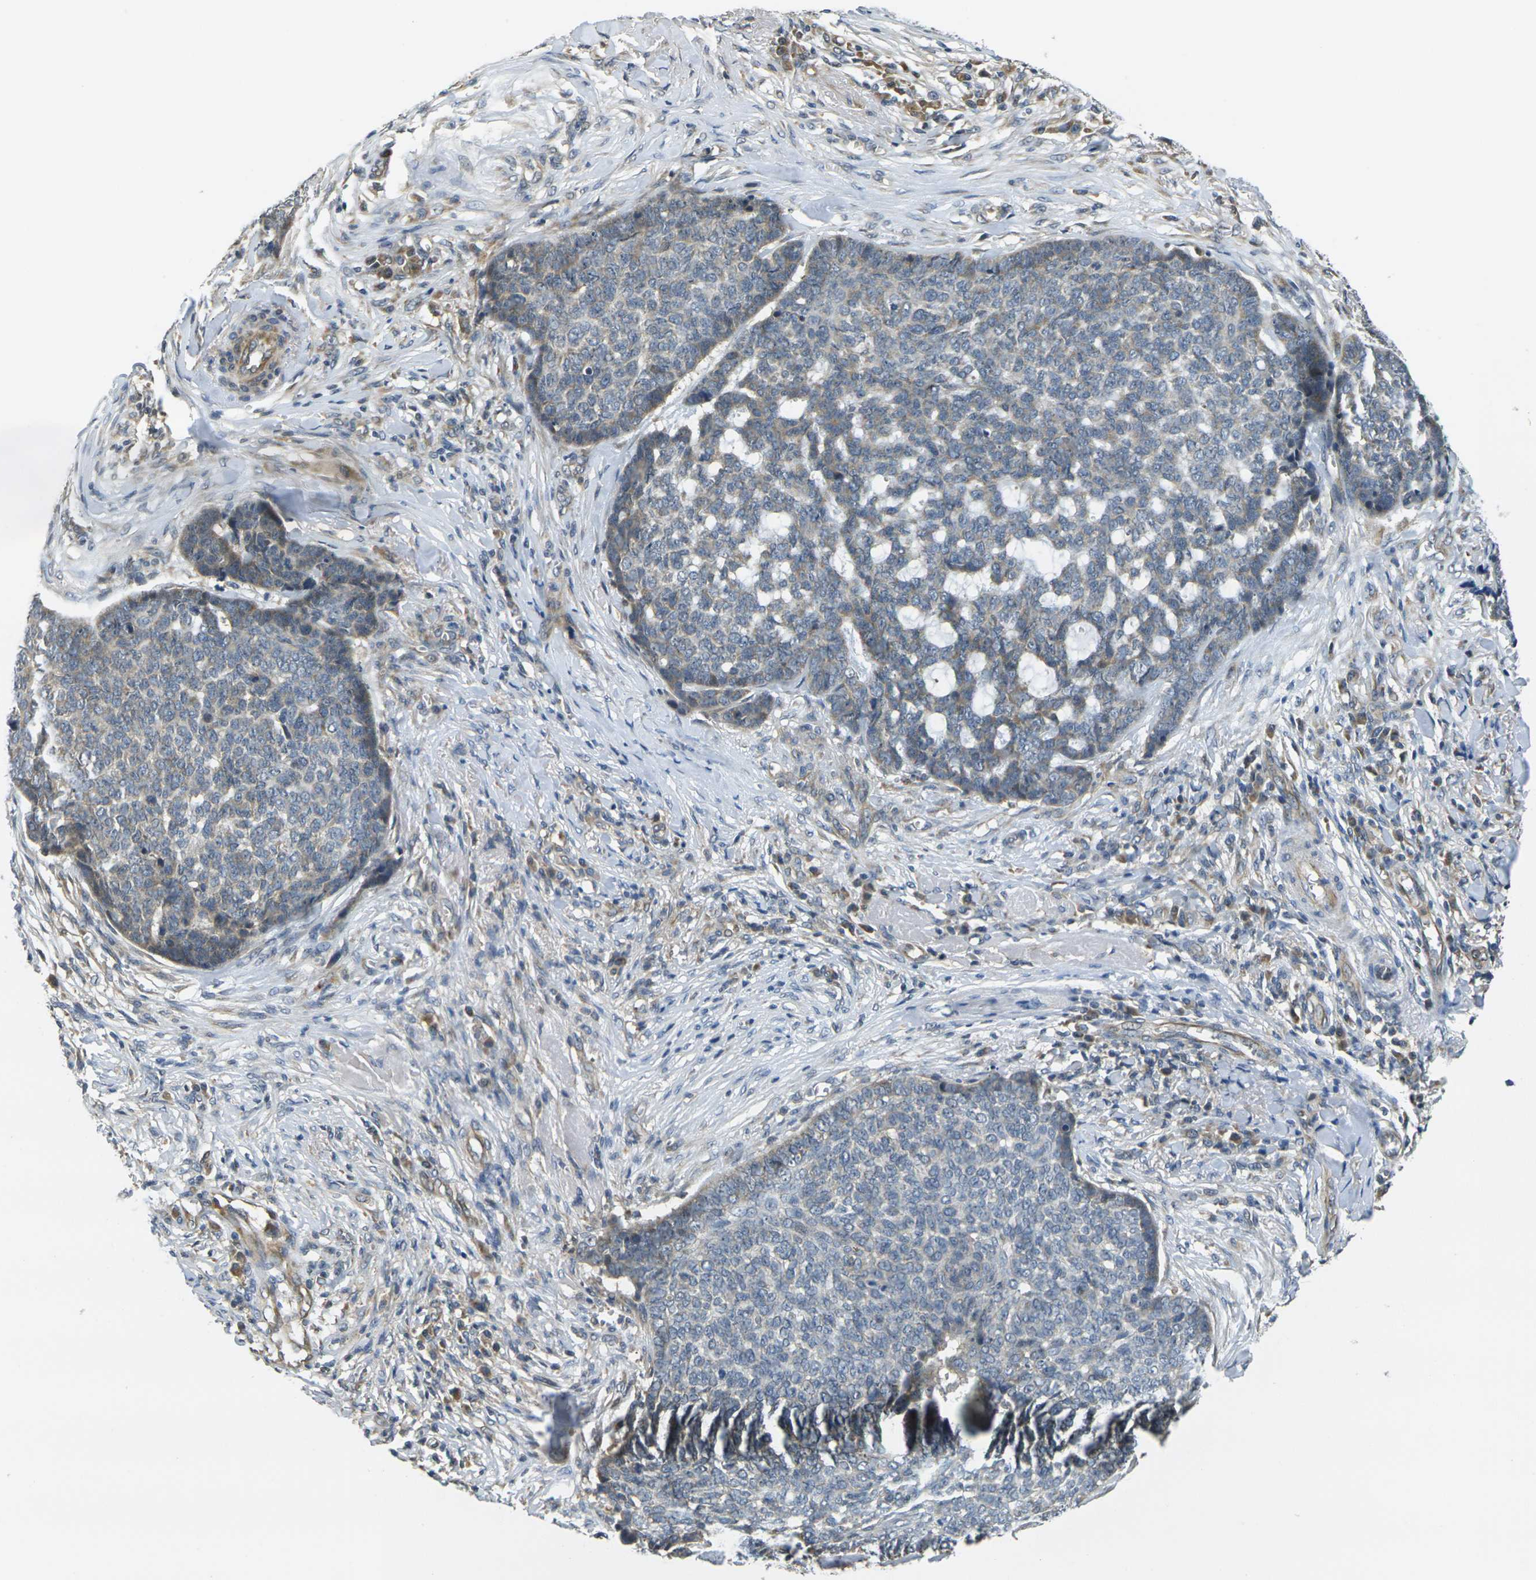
{"staining": {"intensity": "weak", "quantity": "<25%", "location": "cytoplasmic/membranous"}, "tissue": "skin cancer", "cell_type": "Tumor cells", "image_type": "cancer", "snomed": [{"axis": "morphology", "description": "Basal cell carcinoma"}, {"axis": "topography", "description": "Skin"}], "caption": "Photomicrograph shows no protein expression in tumor cells of skin basal cell carcinoma tissue.", "gene": "MINAR2", "patient": {"sex": "male", "age": 84}}